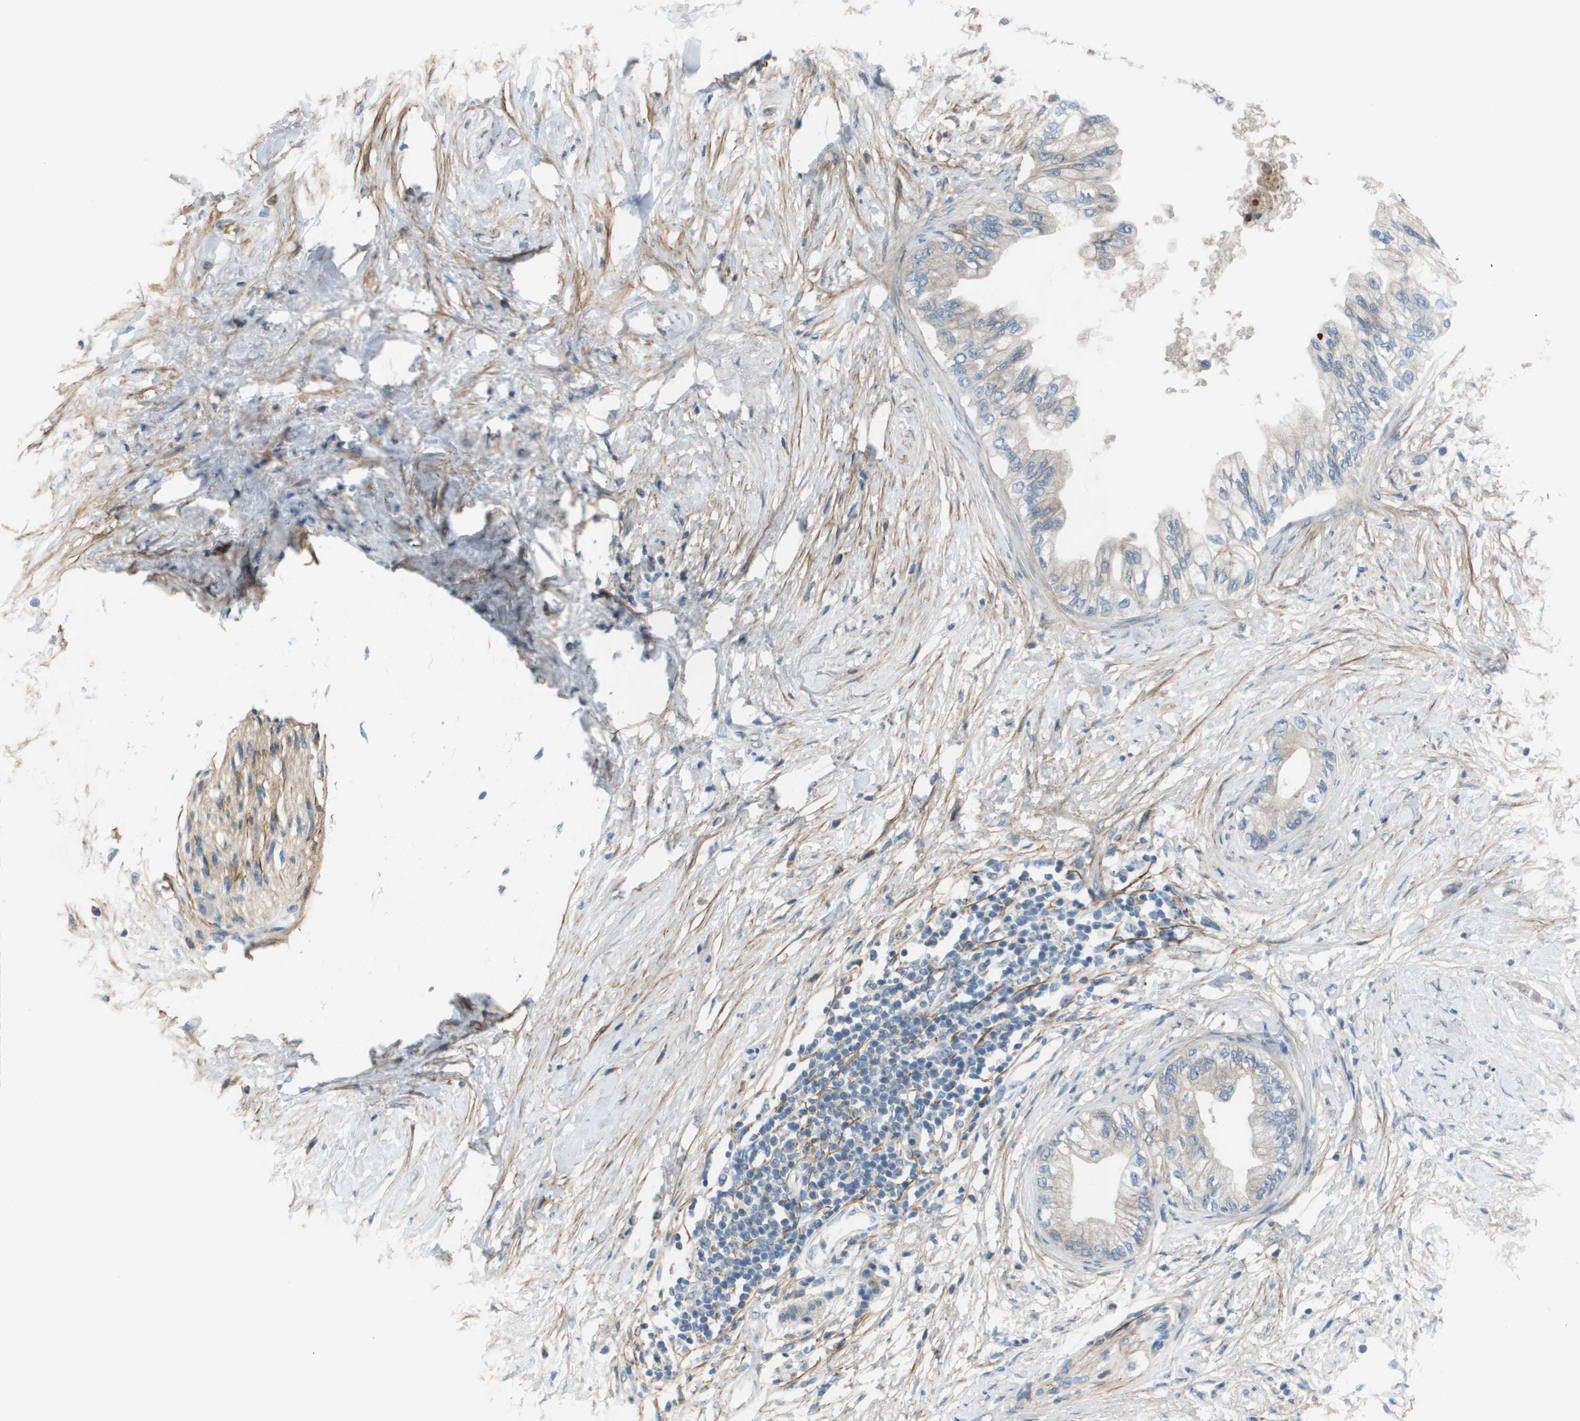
{"staining": {"intensity": "weak", "quantity": "<25%", "location": "cytoplasmic/membranous"}, "tissue": "pancreatic cancer", "cell_type": "Tumor cells", "image_type": "cancer", "snomed": [{"axis": "morphology", "description": "Normal tissue, NOS"}, {"axis": "morphology", "description": "Adenocarcinoma, NOS"}, {"axis": "topography", "description": "Pancreas"}, {"axis": "topography", "description": "Duodenum"}], "caption": "The image reveals no staining of tumor cells in pancreatic cancer (adenocarcinoma).", "gene": "GALNT6", "patient": {"sex": "female", "age": 60}}